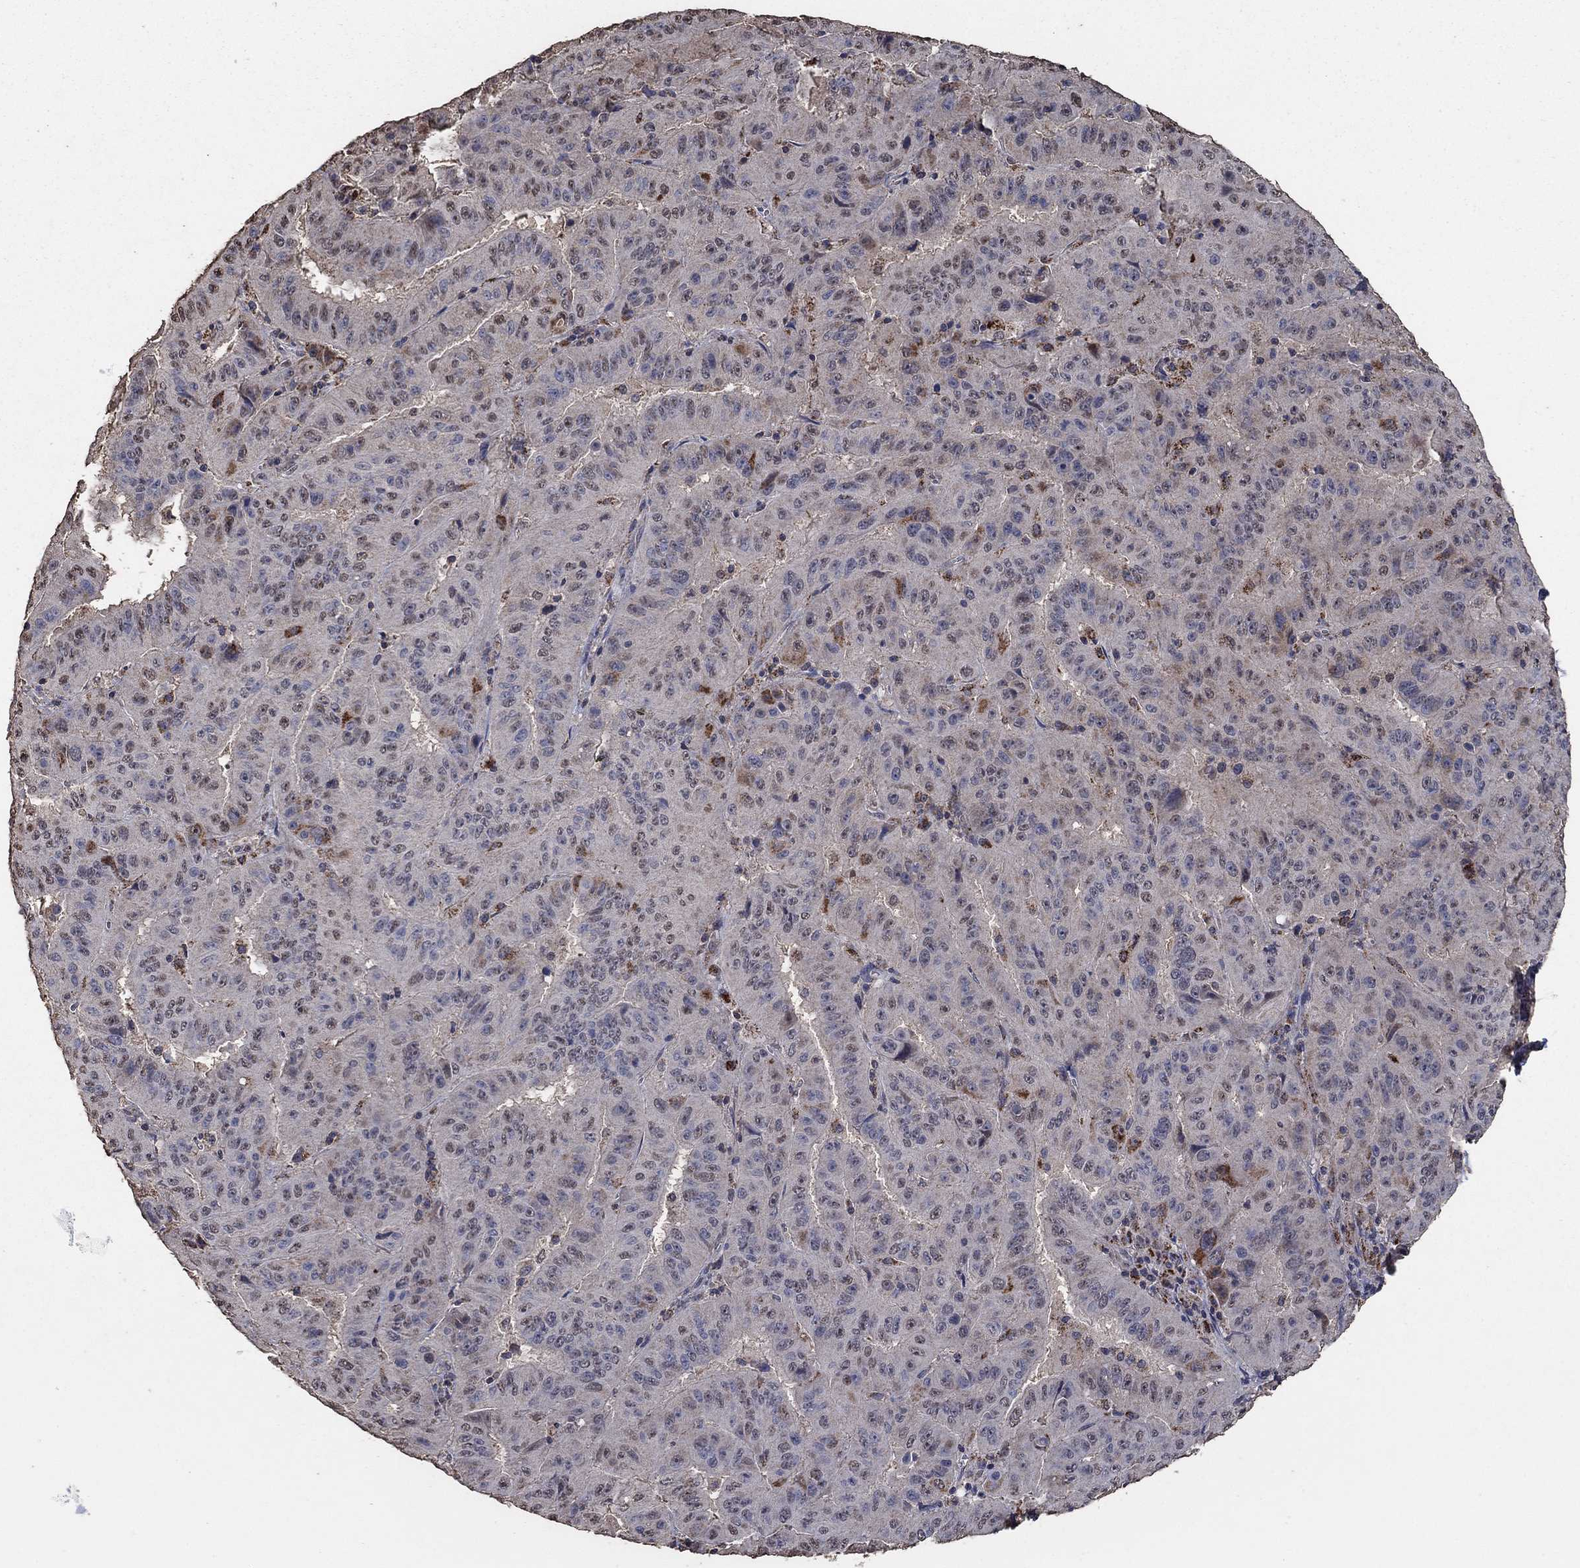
{"staining": {"intensity": "moderate", "quantity": "<25%", "location": "cytoplasmic/membranous"}, "tissue": "pancreatic cancer", "cell_type": "Tumor cells", "image_type": "cancer", "snomed": [{"axis": "morphology", "description": "Adenocarcinoma, NOS"}, {"axis": "topography", "description": "Pancreas"}], "caption": "Adenocarcinoma (pancreatic) stained with DAB immunohistochemistry reveals low levels of moderate cytoplasmic/membranous staining in approximately <25% of tumor cells.", "gene": "MRPS24", "patient": {"sex": "male", "age": 63}}